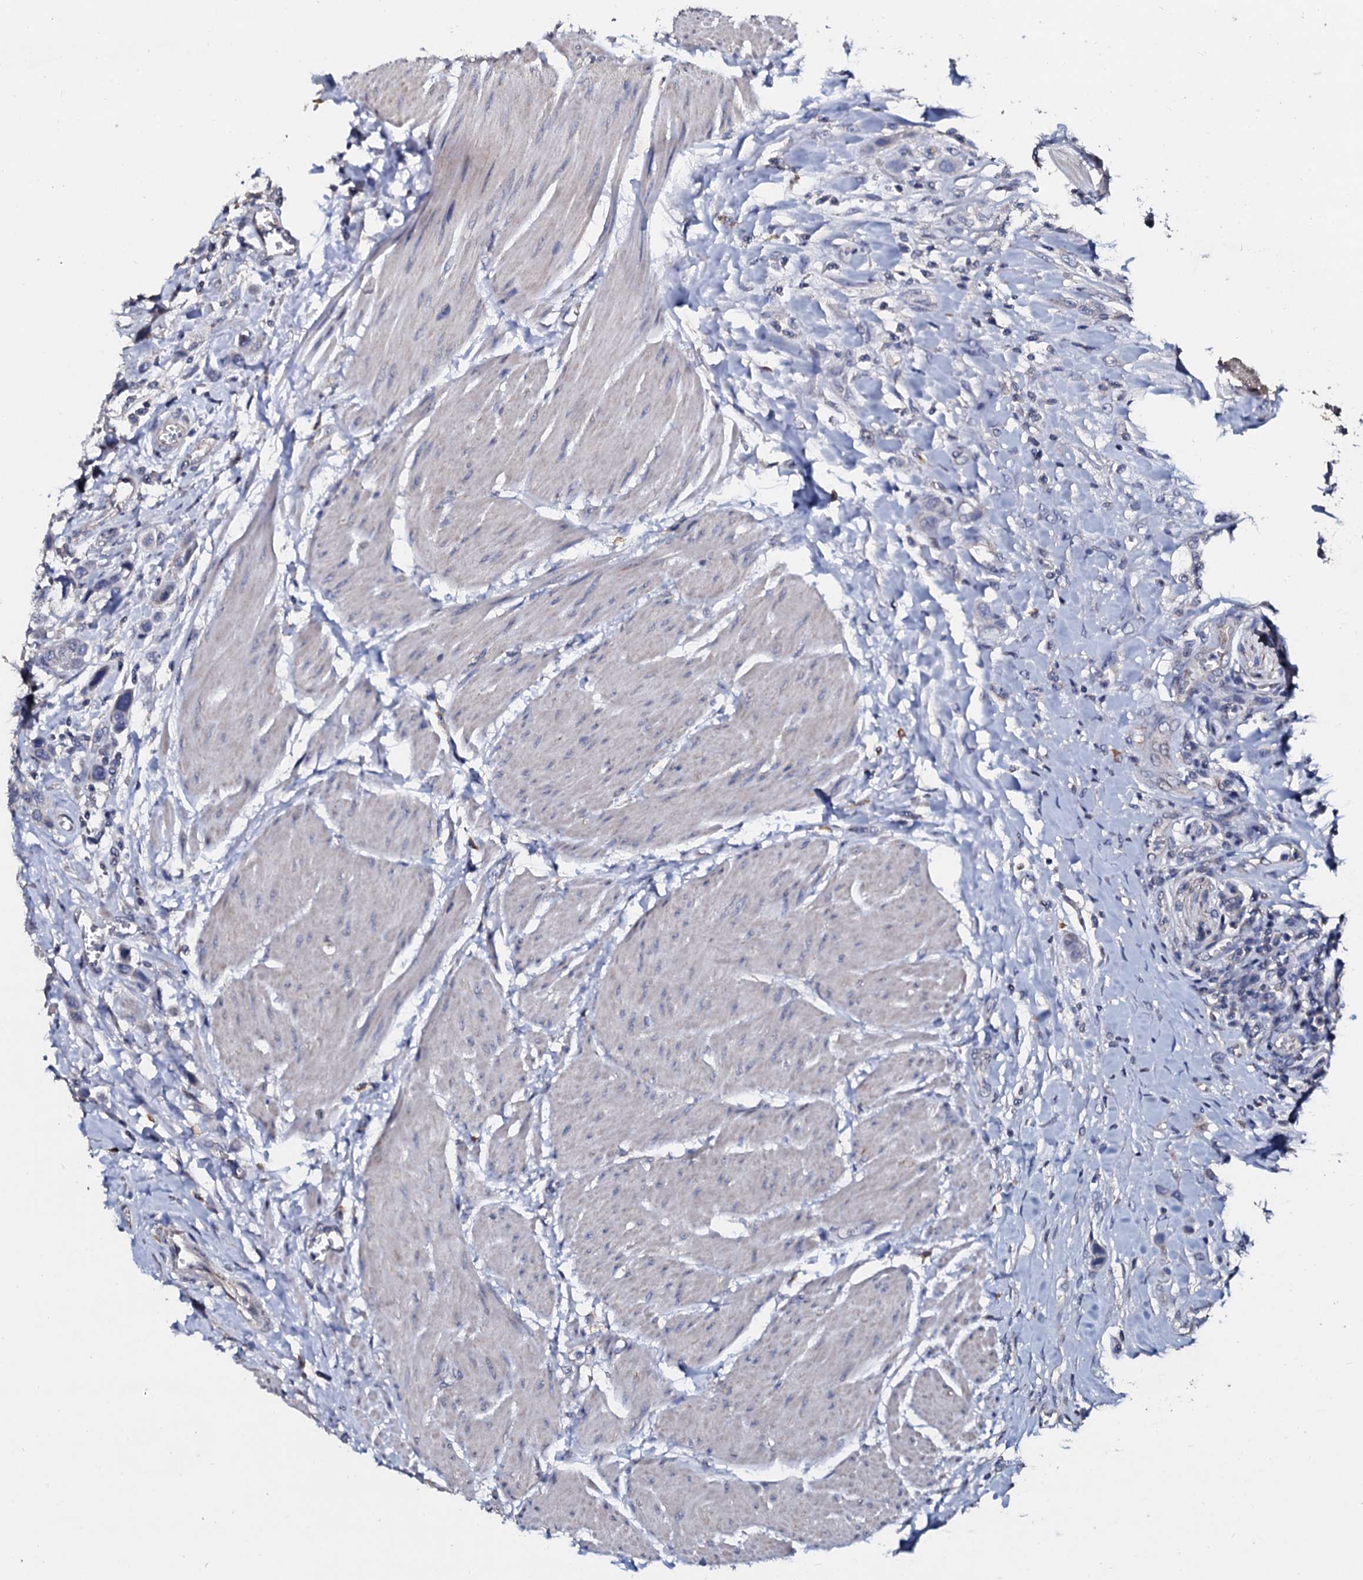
{"staining": {"intensity": "negative", "quantity": "none", "location": "none"}, "tissue": "urothelial cancer", "cell_type": "Tumor cells", "image_type": "cancer", "snomed": [{"axis": "morphology", "description": "Urothelial carcinoma, High grade"}, {"axis": "topography", "description": "Urinary bladder"}], "caption": "High-grade urothelial carcinoma was stained to show a protein in brown. There is no significant staining in tumor cells.", "gene": "SLC37A4", "patient": {"sex": "male", "age": 50}}